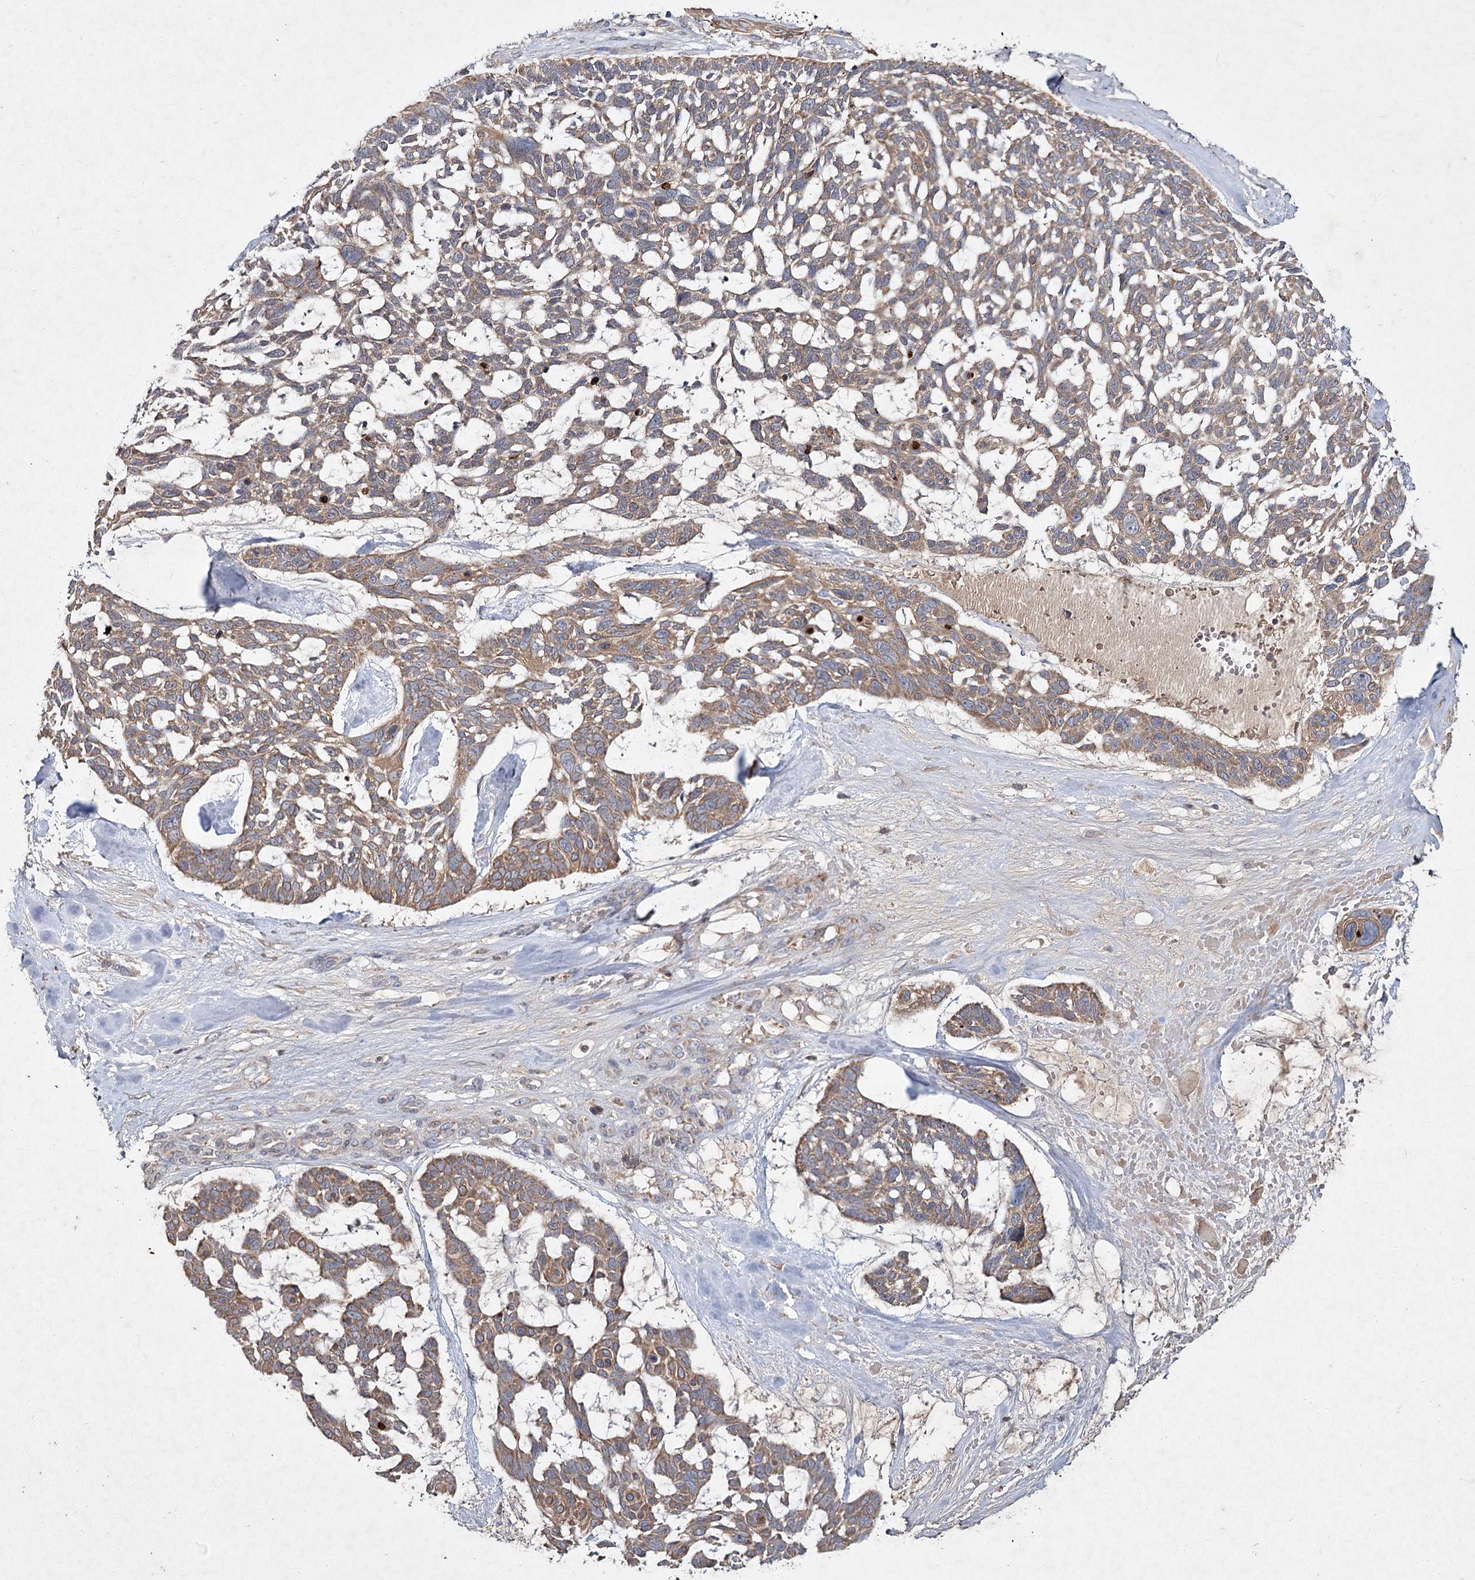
{"staining": {"intensity": "moderate", "quantity": ">75%", "location": "cytoplasmic/membranous"}, "tissue": "skin cancer", "cell_type": "Tumor cells", "image_type": "cancer", "snomed": [{"axis": "morphology", "description": "Basal cell carcinoma"}, {"axis": "topography", "description": "Skin"}], "caption": "Protein staining reveals moderate cytoplasmic/membranous expression in approximately >75% of tumor cells in skin cancer (basal cell carcinoma).", "gene": "MFN1", "patient": {"sex": "male", "age": 88}}